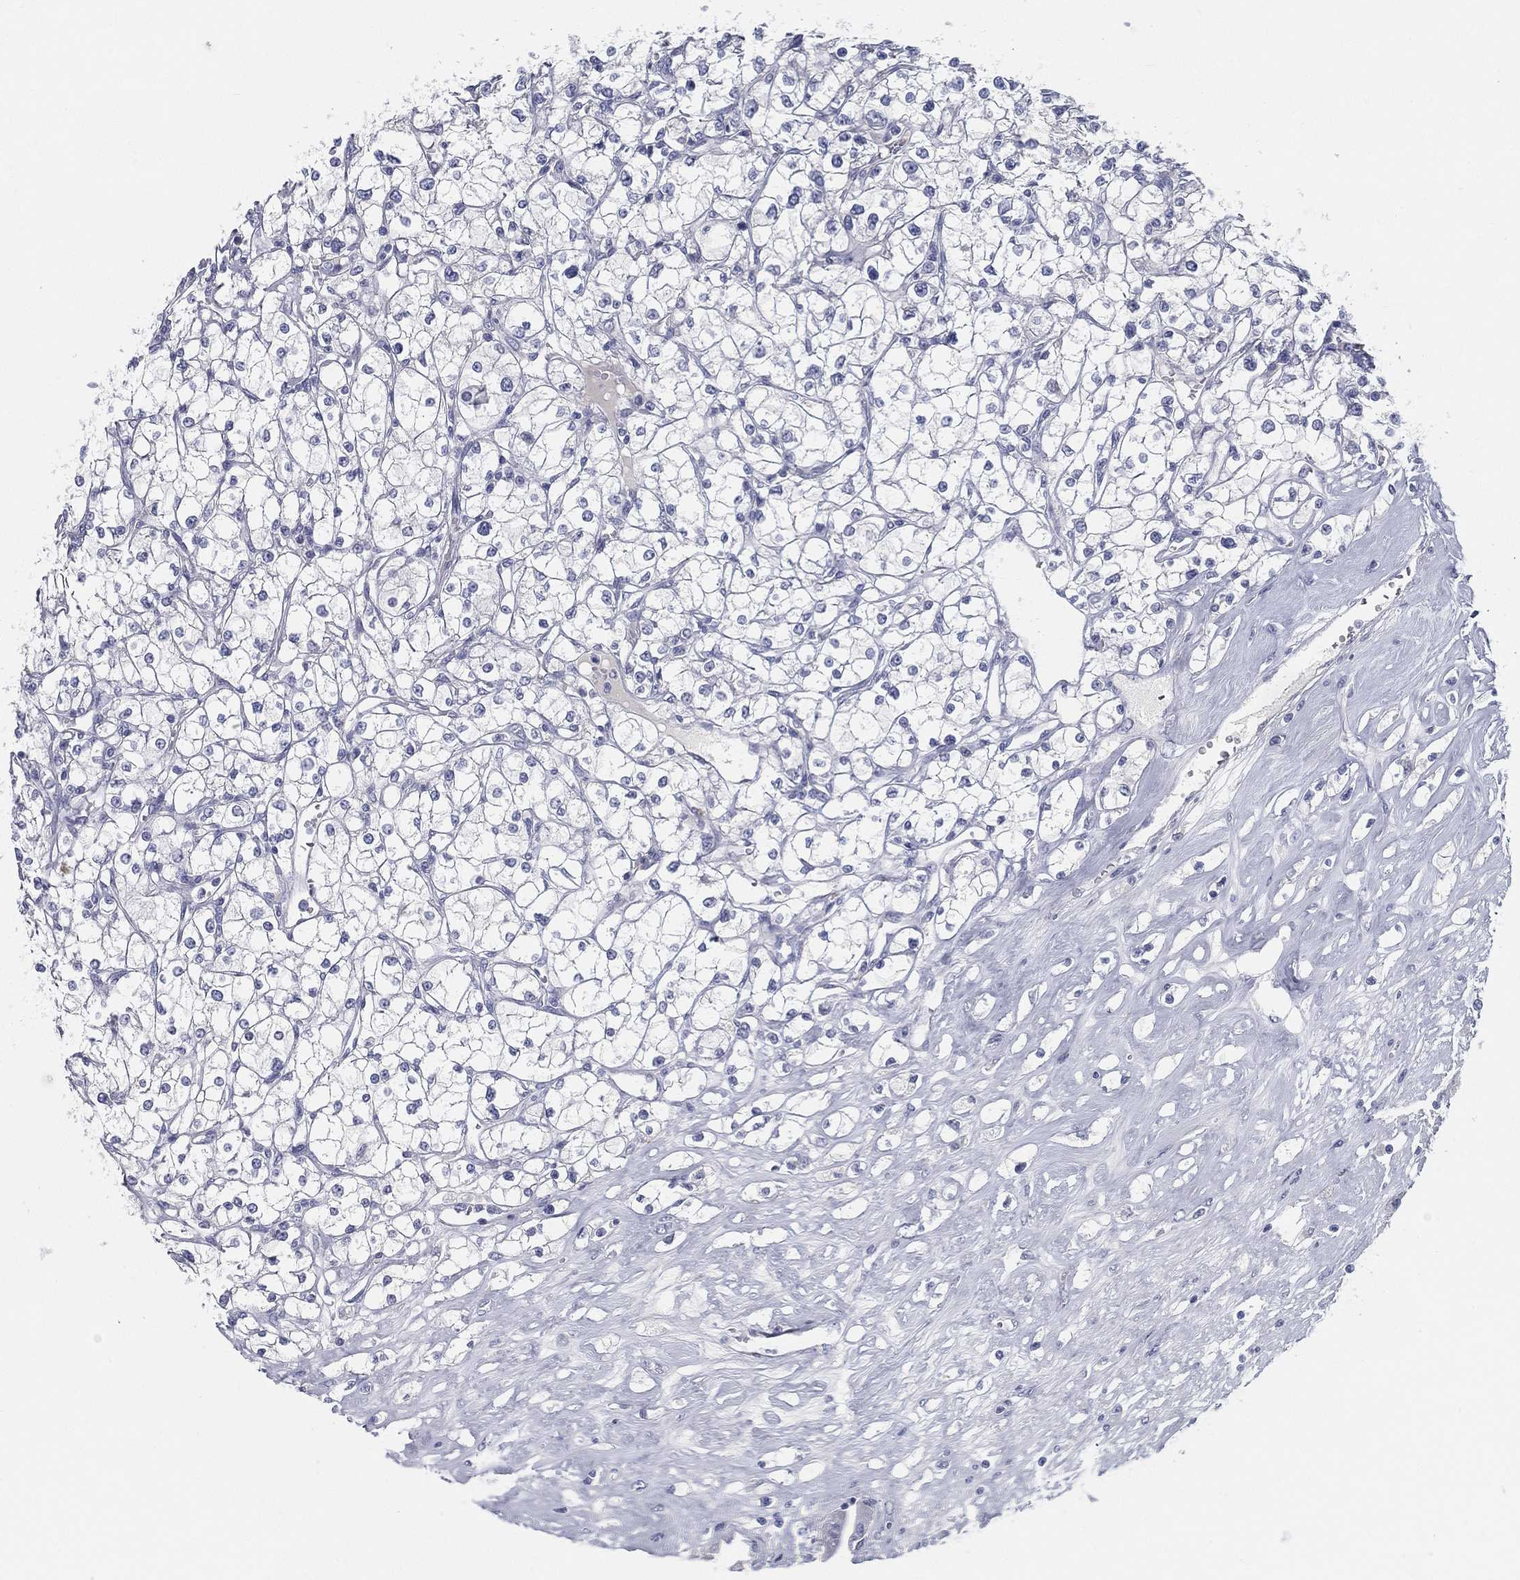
{"staining": {"intensity": "negative", "quantity": "none", "location": "none"}, "tissue": "renal cancer", "cell_type": "Tumor cells", "image_type": "cancer", "snomed": [{"axis": "morphology", "description": "Adenocarcinoma, NOS"}, {"axis": "topography", "description": "Kidney"}], "caption": "A micrograph of renal adenocarcinoma stained for a protein displays no brown staining in tumor cells. Nuclei are stained in blue.", "gene": "STS", "patient": {"sex": "male", "age": 67}}